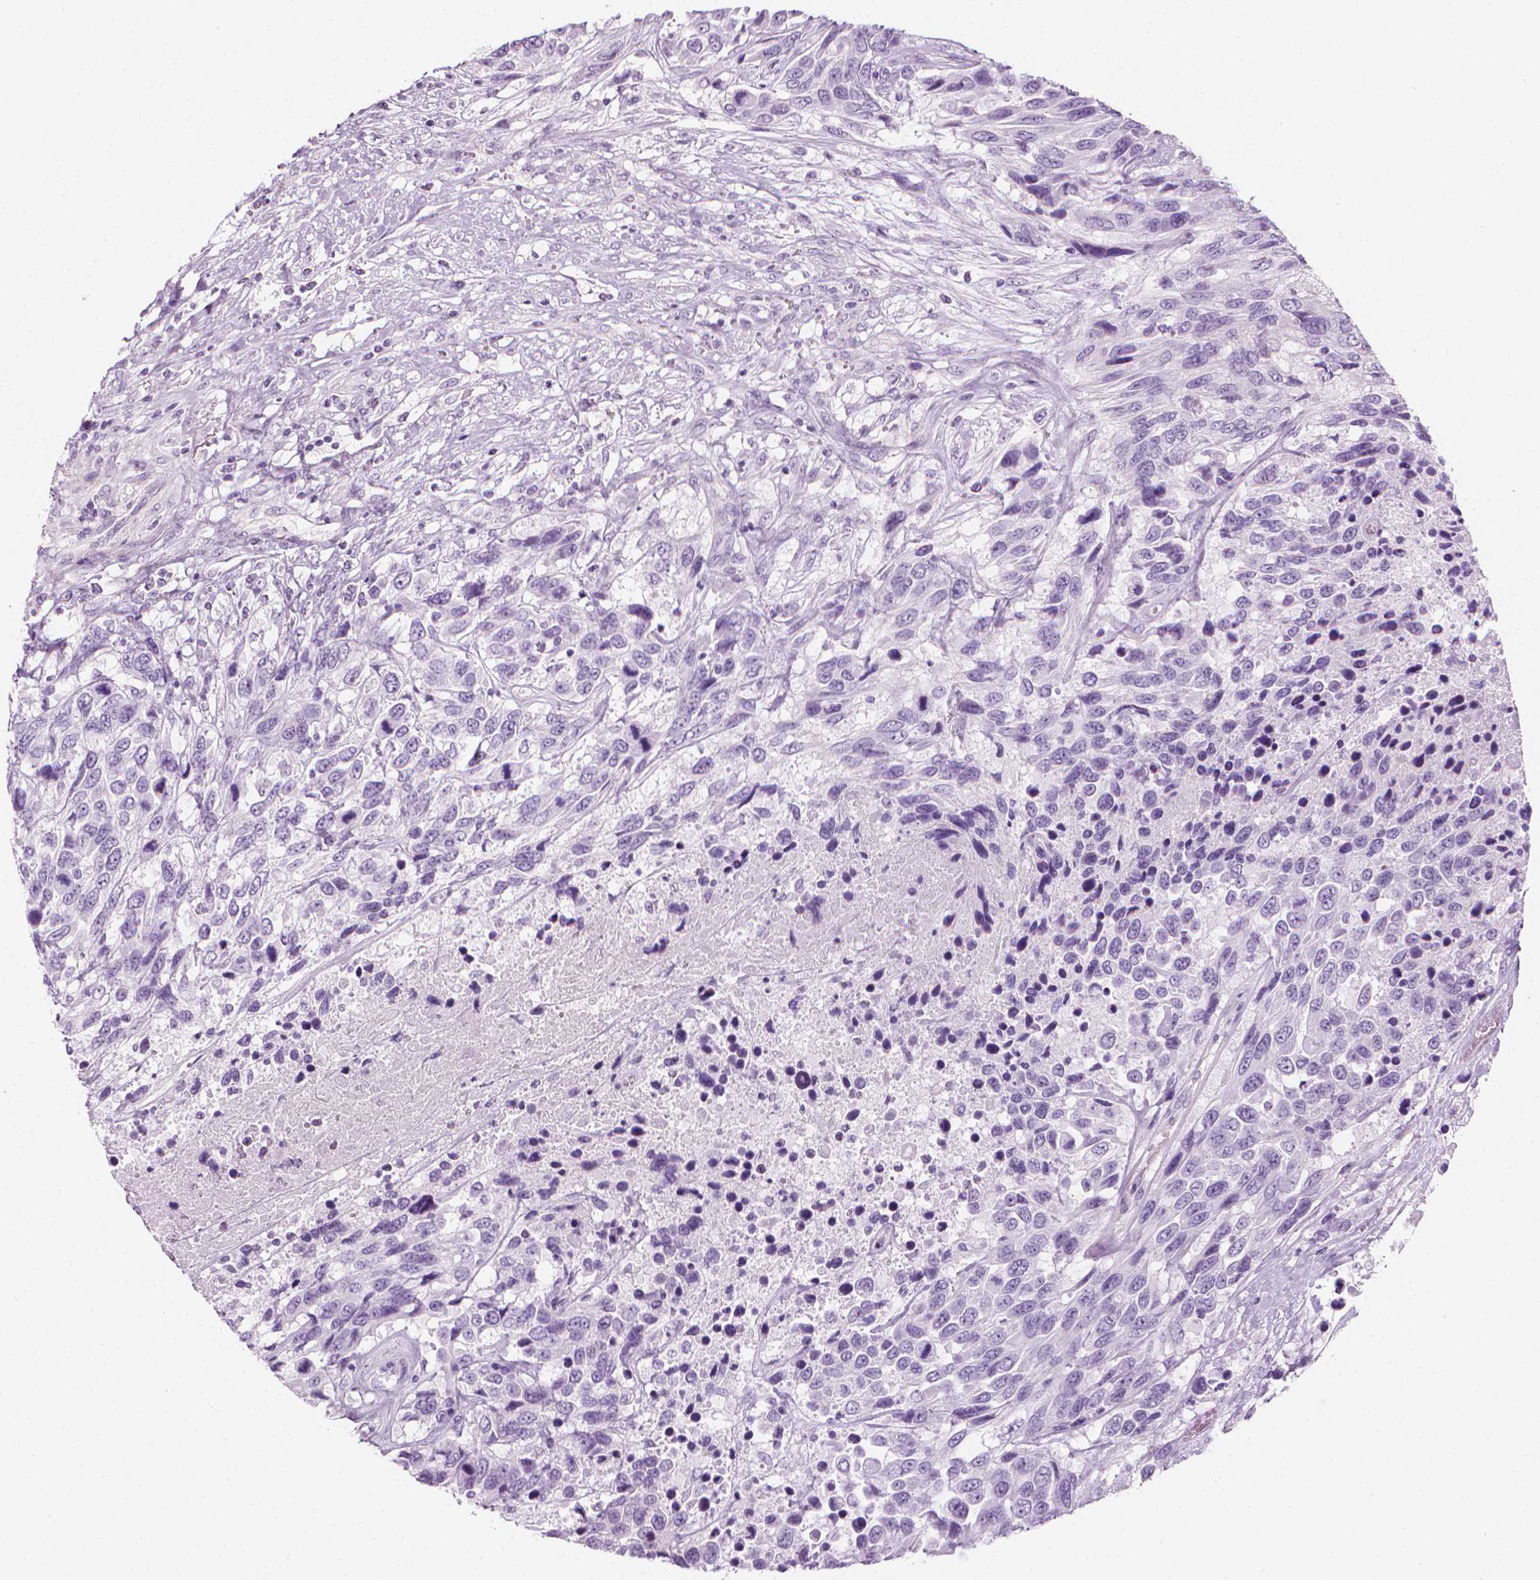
{"staining": {"intensity": "negative", "quantity": "none", "location": "none"}, "tissue": "urothelial cancer", "cell_type": "Tumor cells", "image_type": "cancer", "snomed": [{"axis": "morphology", "description": "Urothelial carcinoma, High grade"}, {"axis": "topography", "description": "Urinary bladder"}], "caption": "High-grade urothelial carcinoma was stained to show a protein in brown. There is no significant expression in tumor cells.", "gene": "SCG3", "patient": {"sex": "female", "age": 70}}